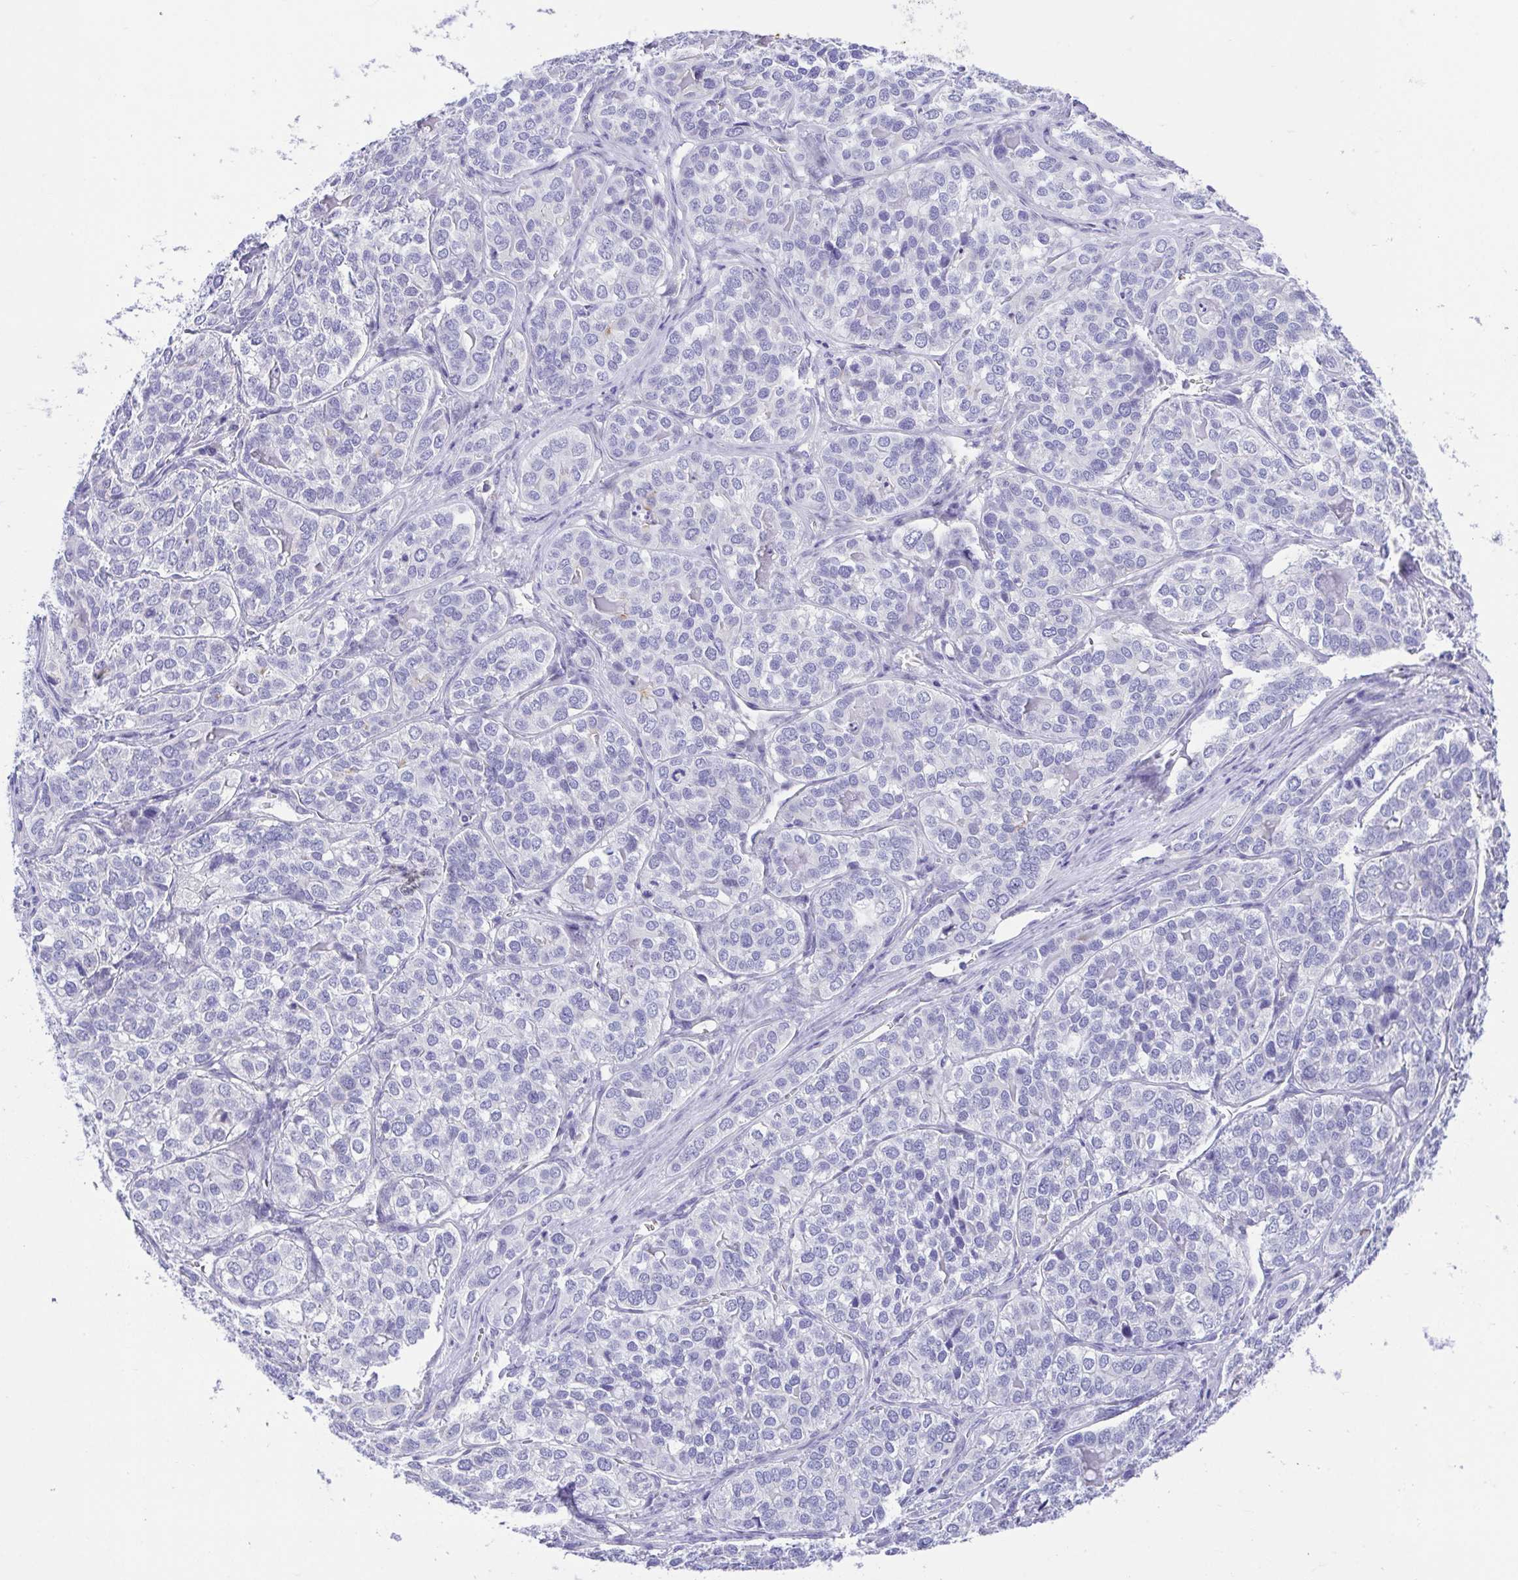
{"staining": {"intensity": "negative", "quantity": "none", "location": "none"}, "tissue": "liver cancer", "cell_type": "Tumor cells", "image_type": "cancer", "snomed": [{"axis": "morphology", "description": "Cholangiocarcinoma"}, {"axis": "topography", "description": "Liver"}], "caption": "There is no significant expression in tumor cells of cholangiocarcinoma (liver).", "gene": "LUZP4", "patient": {"sex": "male", "age": 56}}